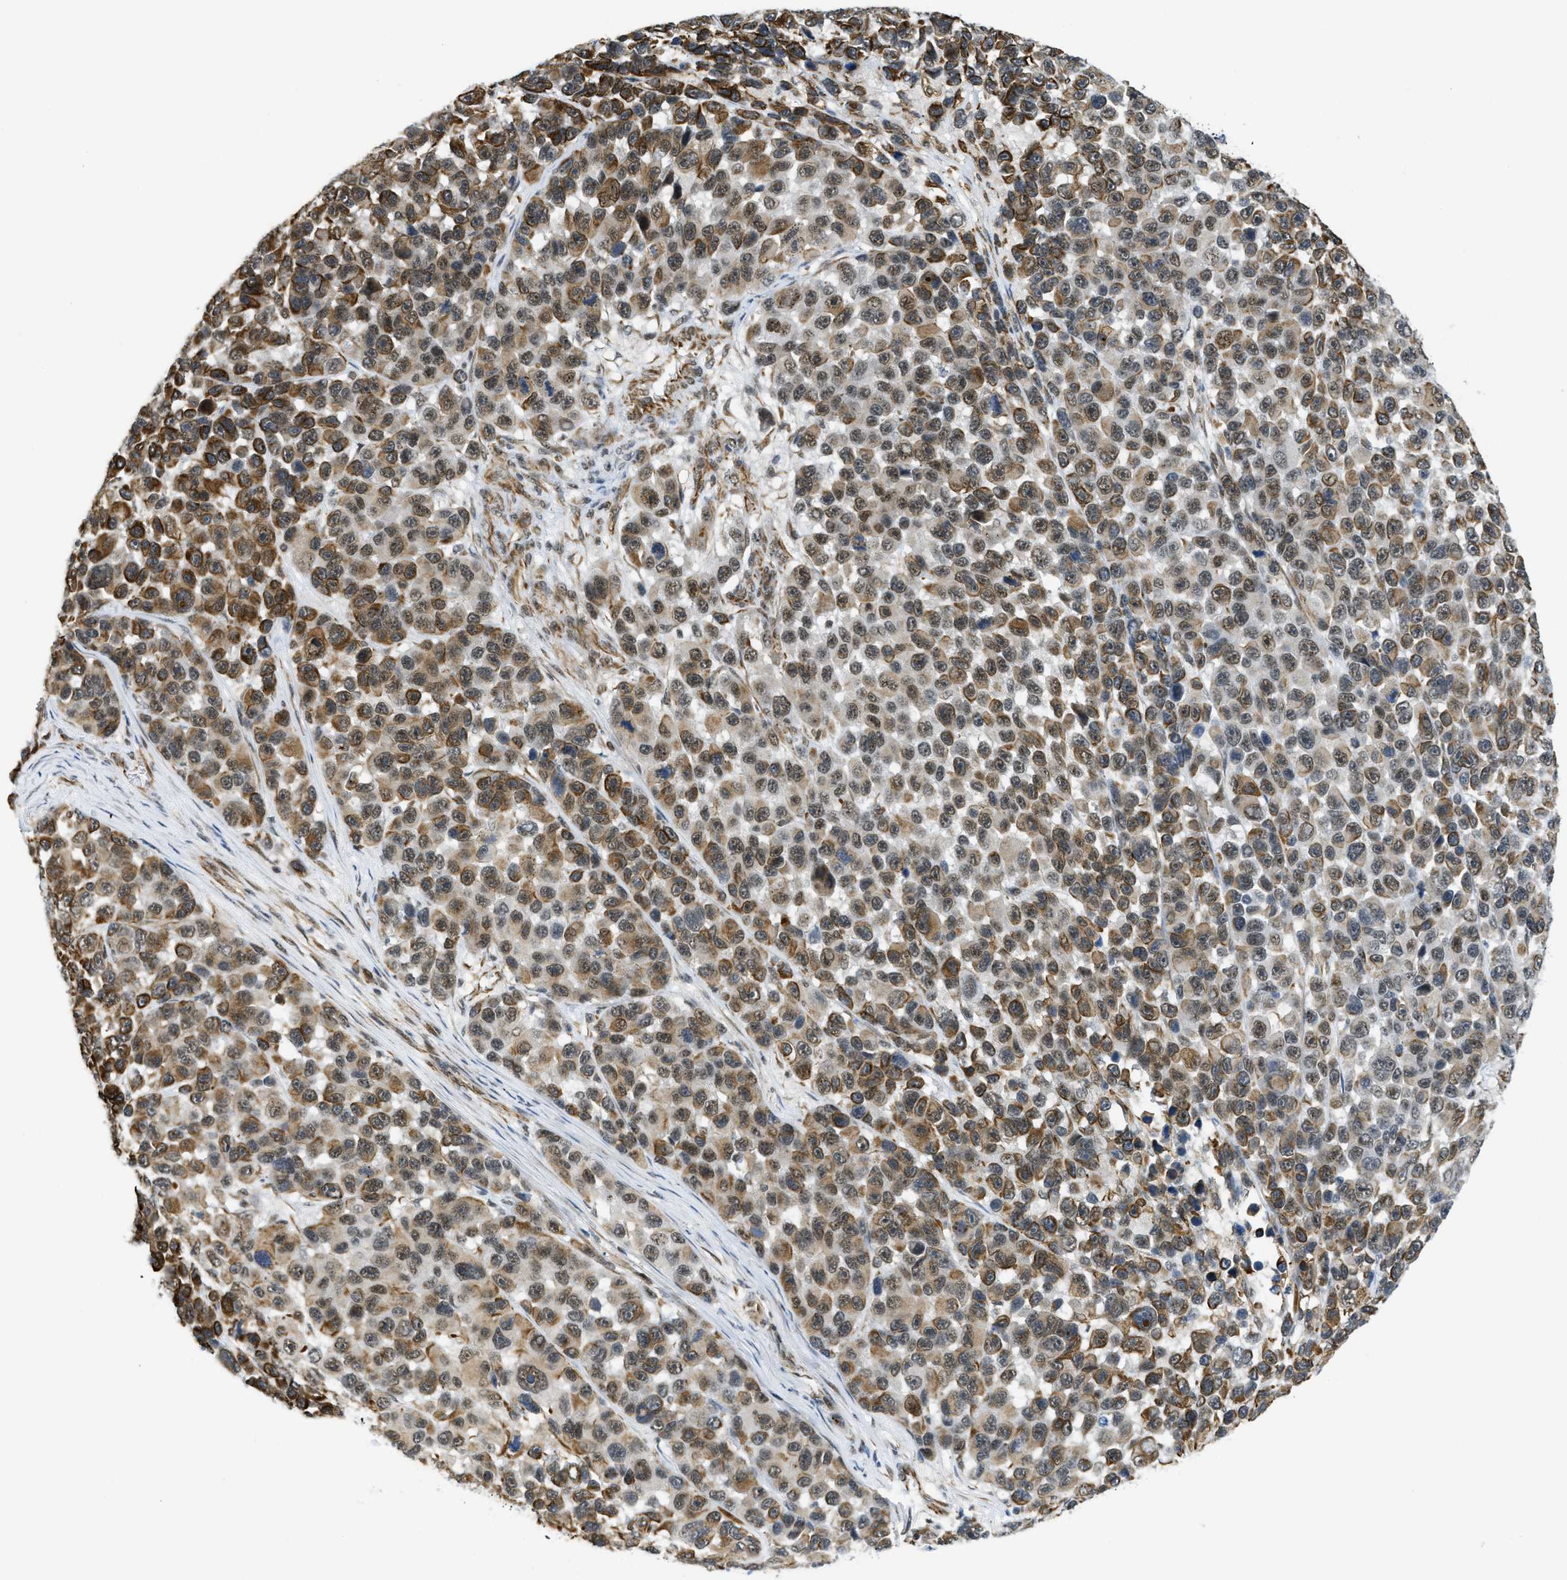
{"staining": {"intensity": "moderate", "quantity": ">75%", "location": "cytoplasmic/membranous,nuclear"}, "tissue": "melanoma", "cell_type": "Tumor cells", "image_type": "cancer", "snomed": [{"axis": "morphology", "description": "Malignant melanoma, NOS"}, {"axis": "topography", "description": "Skin"}], "caption": "Immunohistochemical staining of human melanoma demonstrates medium levels of moderate cytoplasmic/membranous and nuclear protein expression in approximately >75% of tumor cells.", "gene": "LRRC8B", "patient": {"sex": "male", "age": 53}}